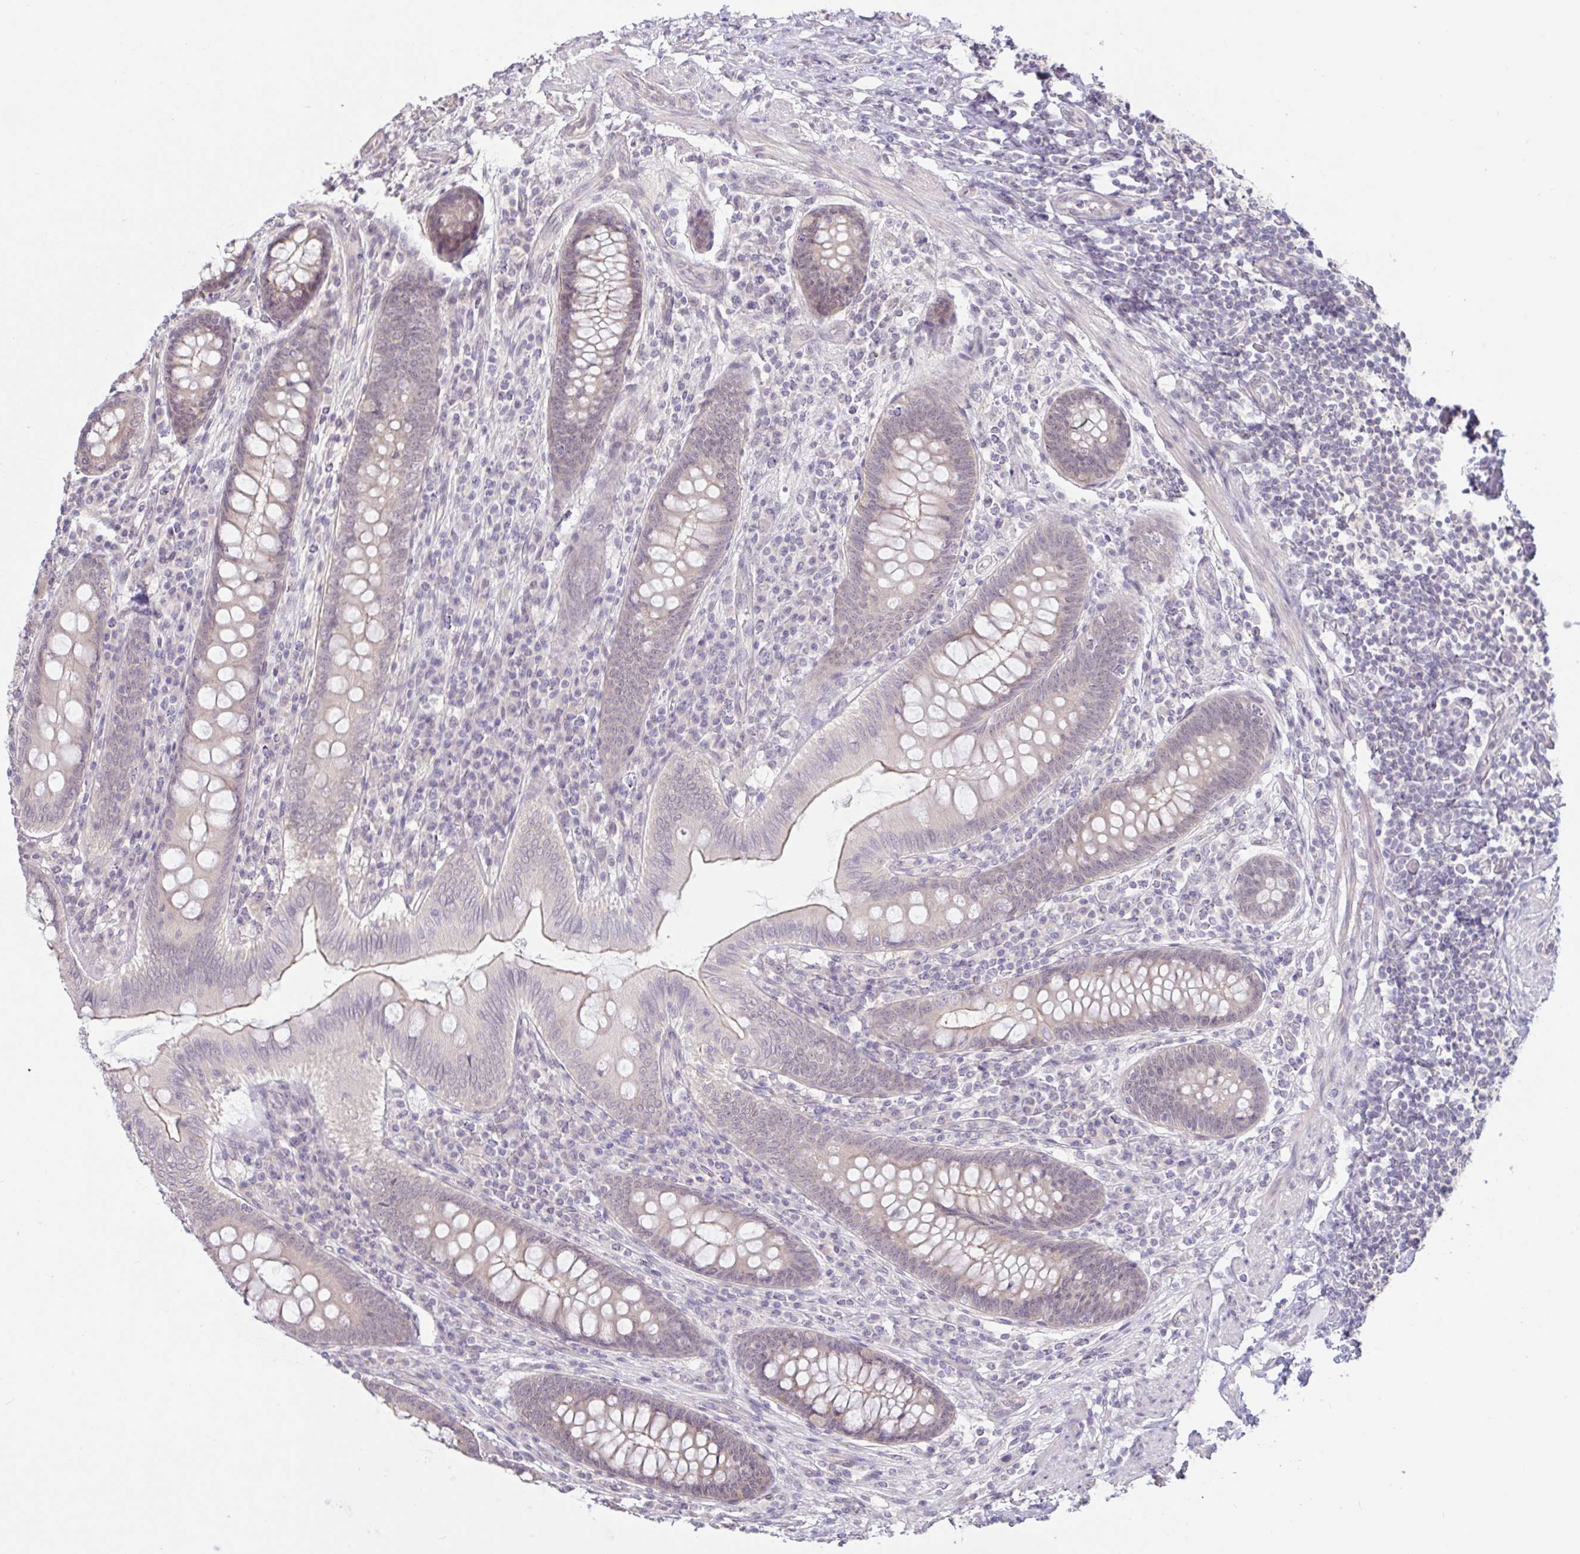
{"staining": {"intensity": "moderate", "quantity": "<25%", "location": "cytoplasmic/membranous"}, "tissue": "appendix", "cell_type": "Glandular cells", "image_type": "normal", "snomed": [{"axis": "morphology", "description": "Normal tissue, NOS"}, {"axis": "topography", "description": "Appendix"}], "caption": "Appendix stained with DAB immunohistochemistry demonstrates low levels of moderate cytoplasmic/membranous positivity in approximately <25% of glandular cells. Nuclei are stained in blue.", "gene": "HYPK", "patient": {"sex": "male", "age": 71}}